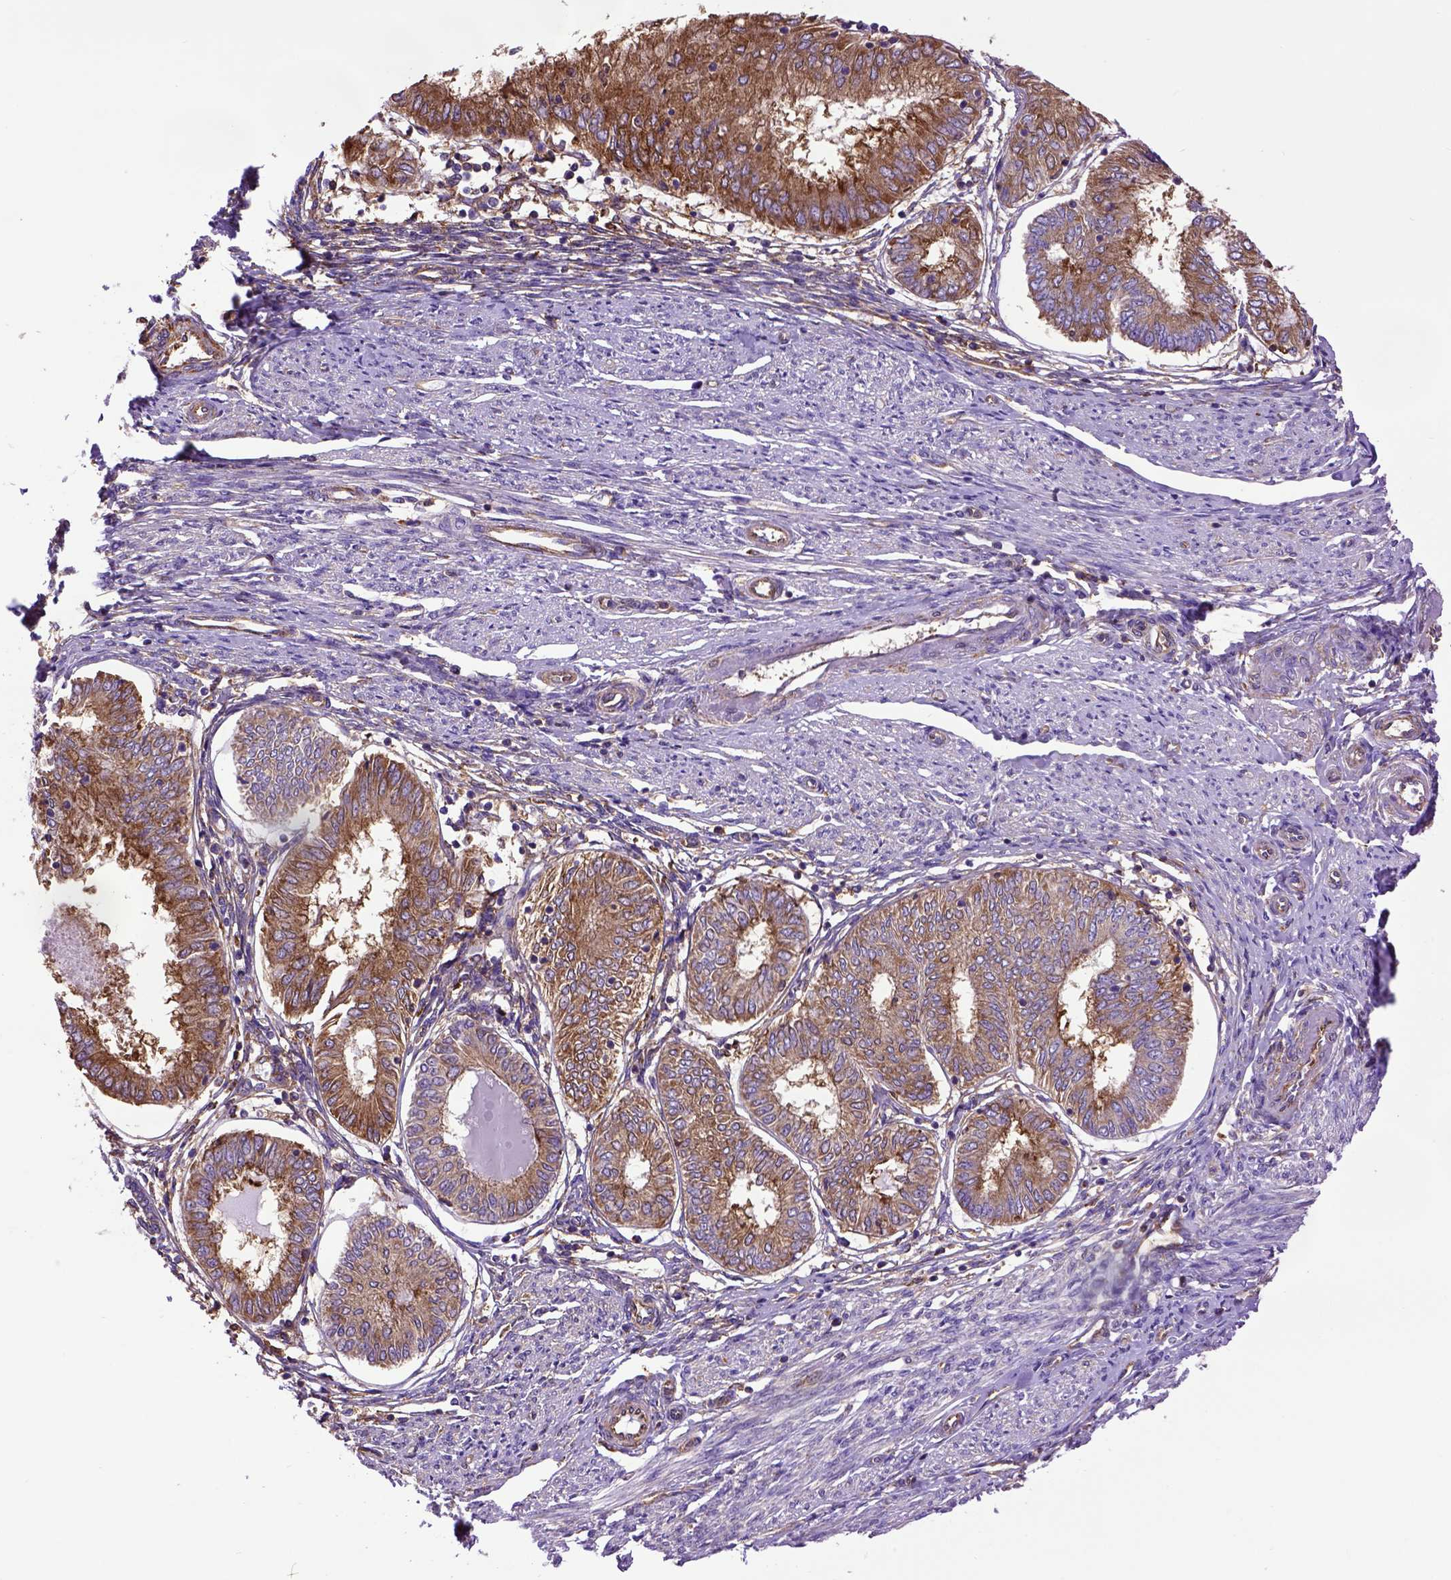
{"staining": {"intensity": "moderate", "quantity": ">75%", "location": "cytoplasmic/membranous"}, "tissue": "endometrial cancer", "cell_type": "Tumor cells", "image_type": "cancer", "snomed": [{"axis": "morphology", "description": "Adenocarcinoma, NOS"}, {"axis": "topography", "description": "Endometrium"}], "caption": "Endometrial adenocarcinoma tissue exhibits moderate cytoplasmic/membranous expression in approximately >75% of tumor cells, visualized by immunohistochemistry. Nuclei are stained in blue.", "gene": "MVP", "patient": {"sex": "female", "age": 68}}